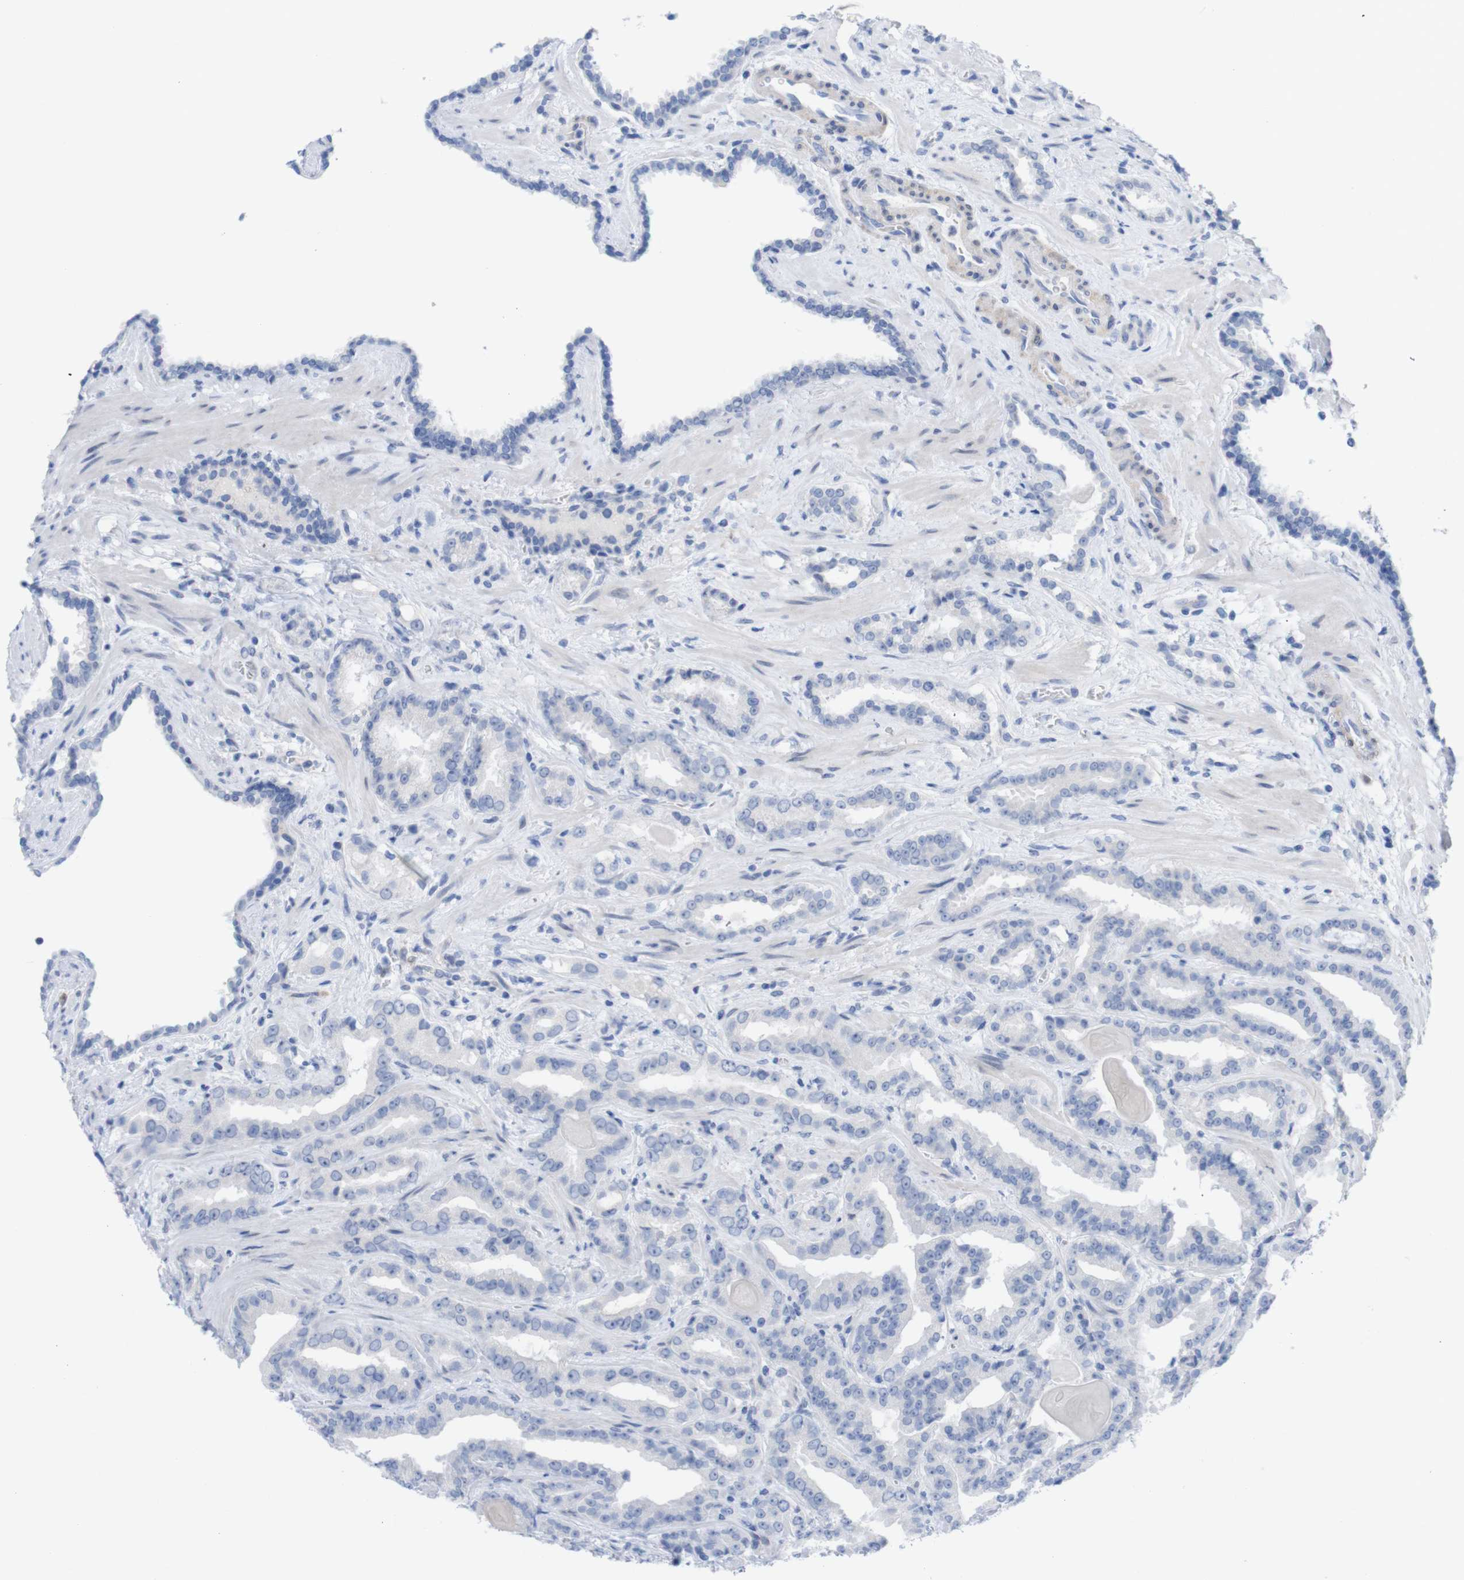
{"staining": {"intensity": "negative", "quantity": "none", "location": "none"}, "tissue": "prostate cancer", "cell_type": "Tumor cells", "image_type": "cancer", "snomed": [{"axis": "morphology", "description": "Adenocarcinoma, Low grade"}, {"axis": "topography", "description": "Prostate"}], "caption": "This is a histopathology image of IHC staining of prostate cancer (low-grade adenocarcinoma), which shows no positivity in tumor cells.", "gene": "PNMA1", "patient": {"sex": "male", "age": 60}}